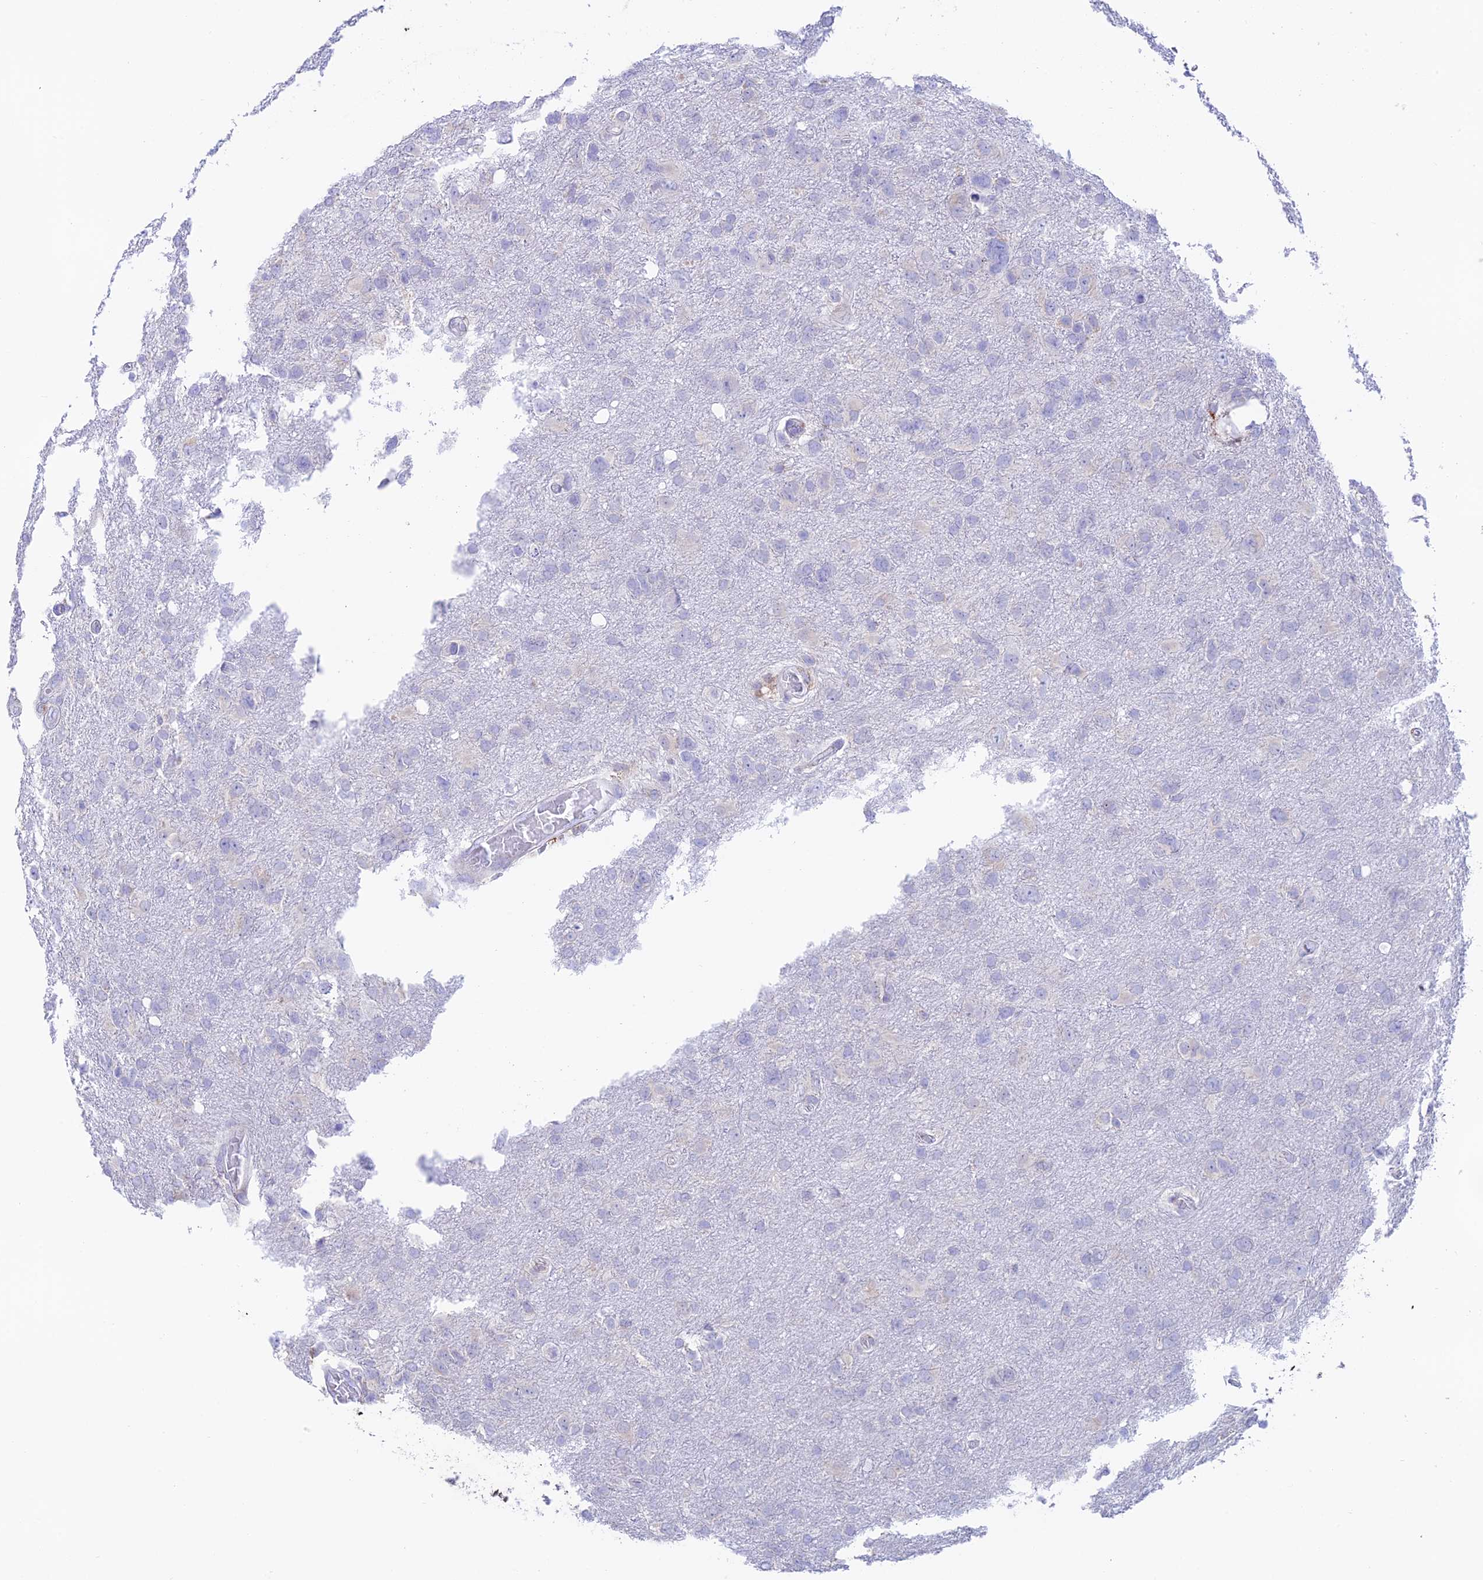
{"staining": {"intensity": "negative", "quantity": "none", "location": "none"}, "tissue": "glioma", "cell_type": "Tumor cells", "image_type": "cancer", "snomed": [{"axis": "morphology", "description": "Glioma, malignant, High grade"}, {"axis": "topography", "description": "Brain"}], "caption": "The histopathology image reveals no staining of tumor cells in malignant glioma (high-grade).", "gene": "TUBGCP6", "patient": {"sex": "male", "age": 61}}